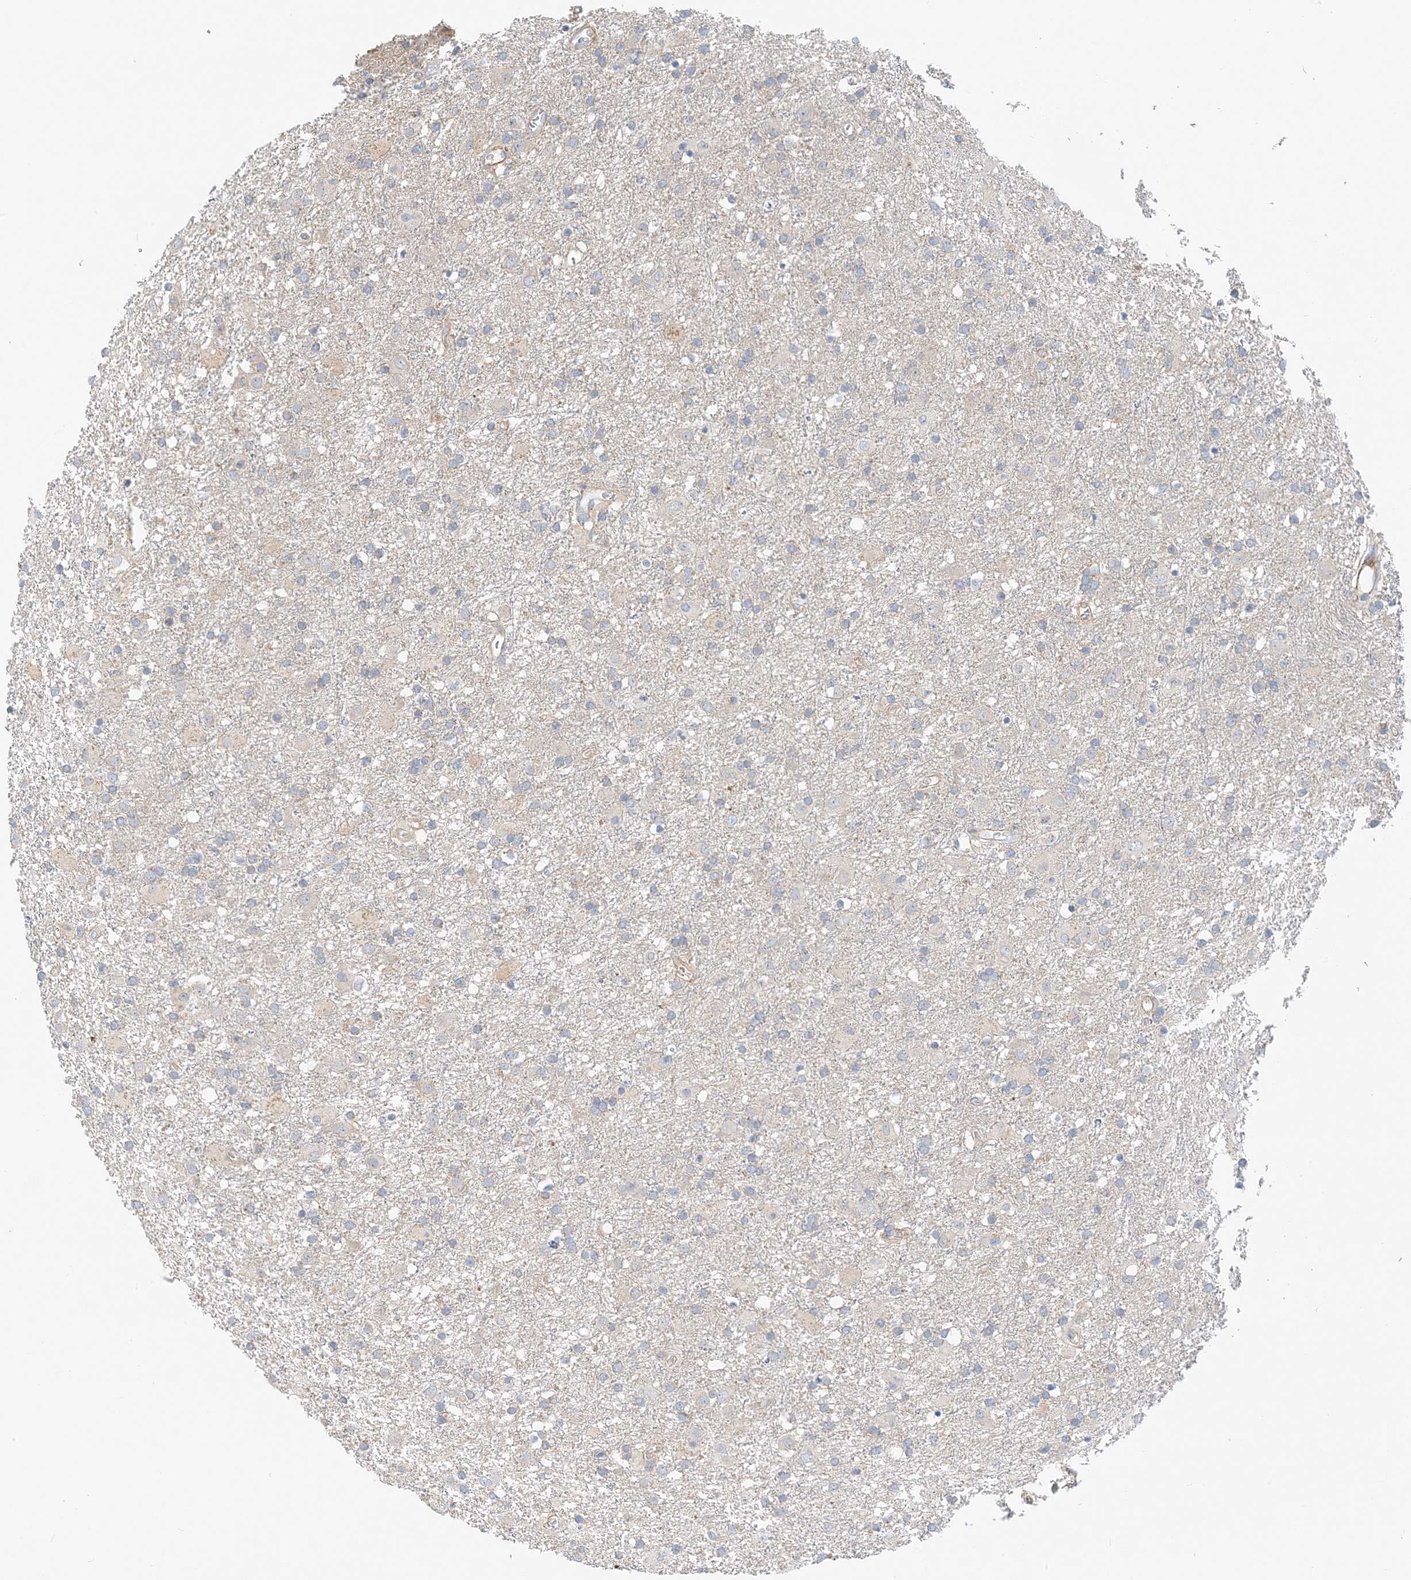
{"staining": {"intensity": "negative", "quantity": "none", "location": "none"}, "tissue": "glioma", "cell_type": "Tumor cells", "image_type": "cancer", "snomed": [{"axis": "morphology", "description": "Glioma, malignant, Low grade"}, {"axis": "topography", "description": "Brain"}], "caption": "Immunohistochemistry of human malignant glioma (low-grade) shows no expression in tumor cells.", "gene": "KIFBP", "patient": {"sex": "male", "age": 65}}